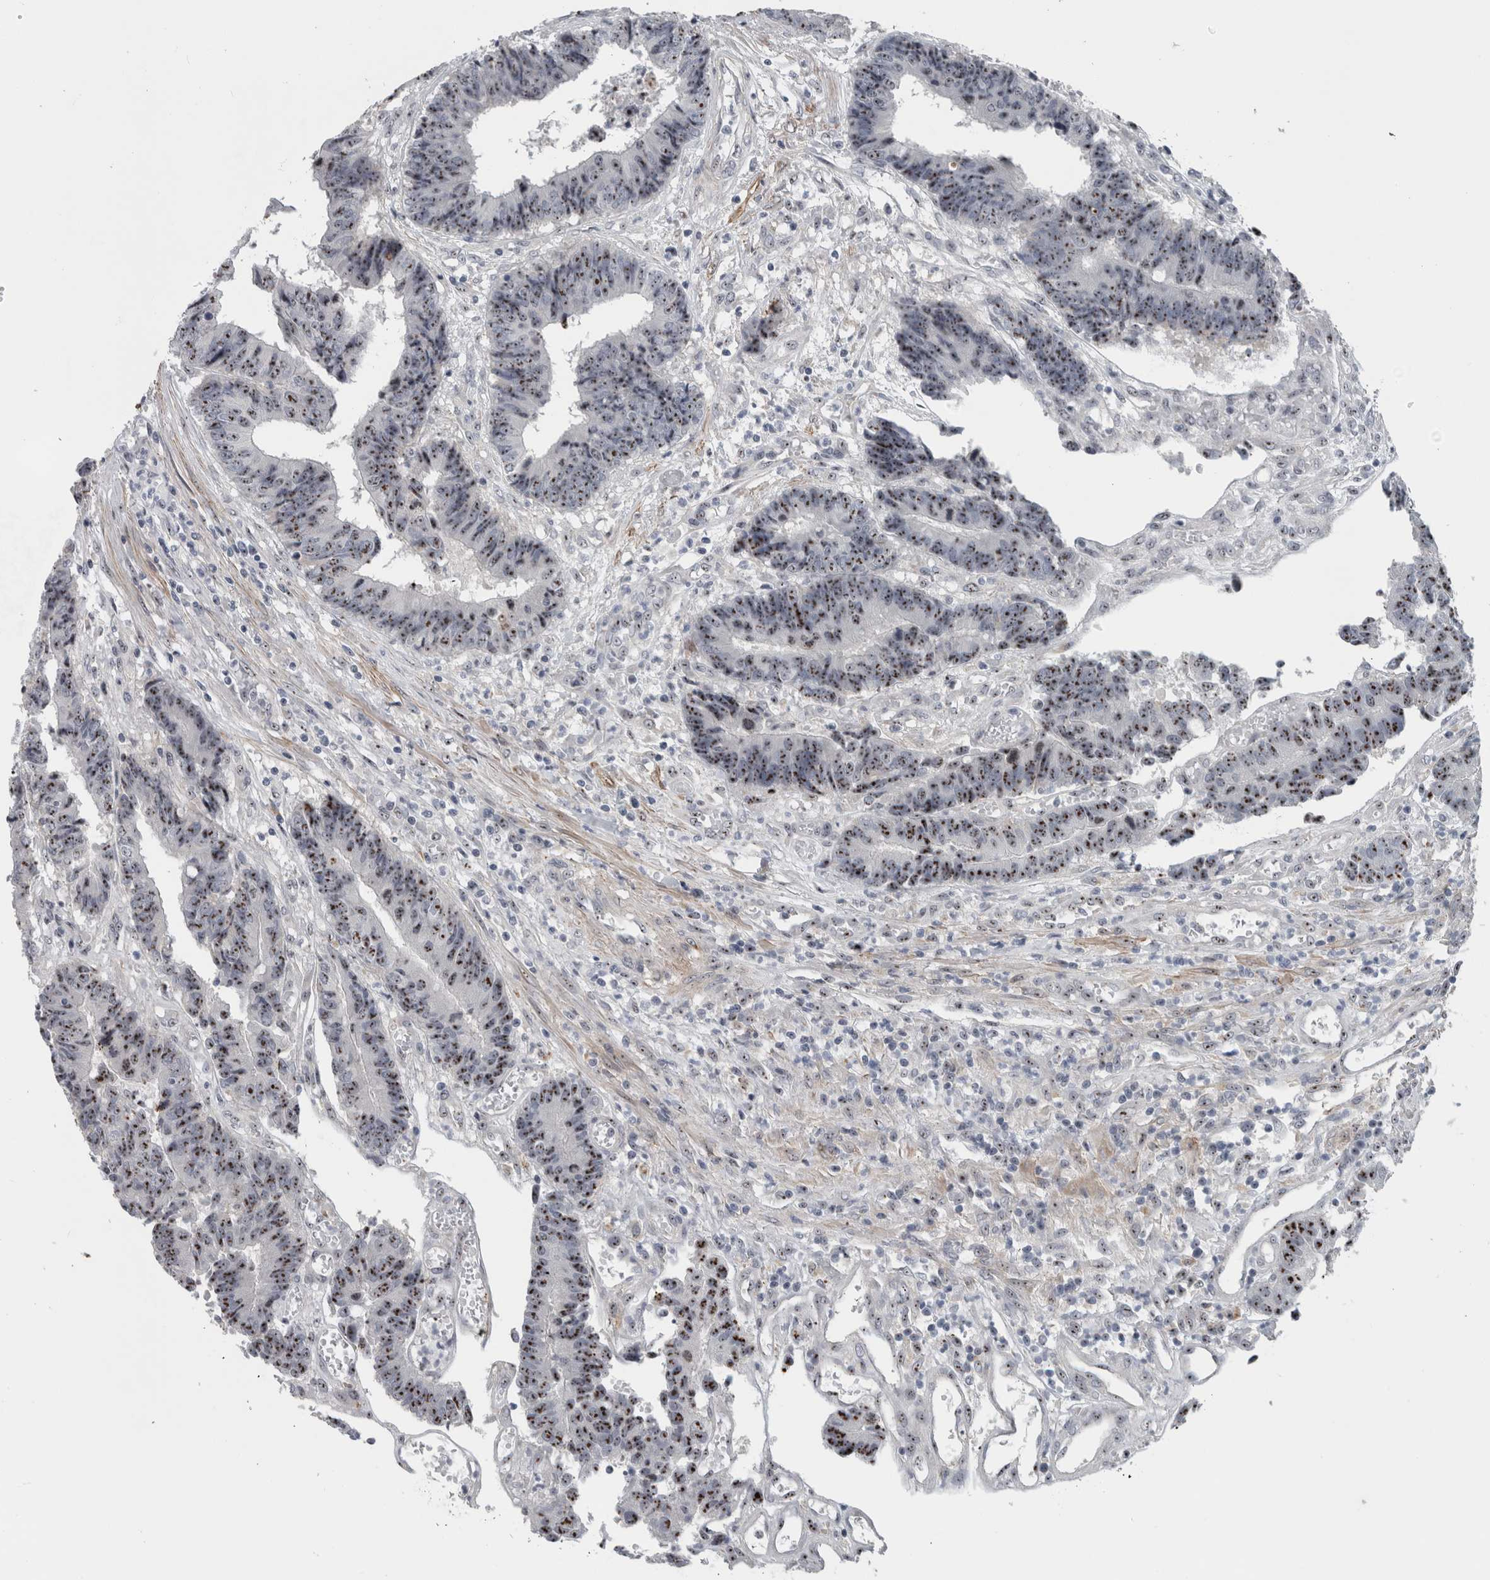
{"staining": {"intensity": "moderate", "quantity": ">75%", "location": "nuclear"}, "tissue": "colorectal cancer", "cell_type": "Tumor cells", "image_type": "cancer", "snomed": [{"axis": "morphology", "description": "Adenocarcinoma, NOS"}, {"axis": "topography", "description": "Rectum"}], "caption": "Immunohistochemistry histopathology image of neoplastic tissue: human colorectal cancer (adenocarcinoma) stained using immunohistochemistry (IHC) shows medium levels of moderate protein expression localized specifically in the nuclear of tumor cells, appearing as a nuclear brown color.", "gene": "UTP6", "patient": {"sex": "male", "age": 84}}